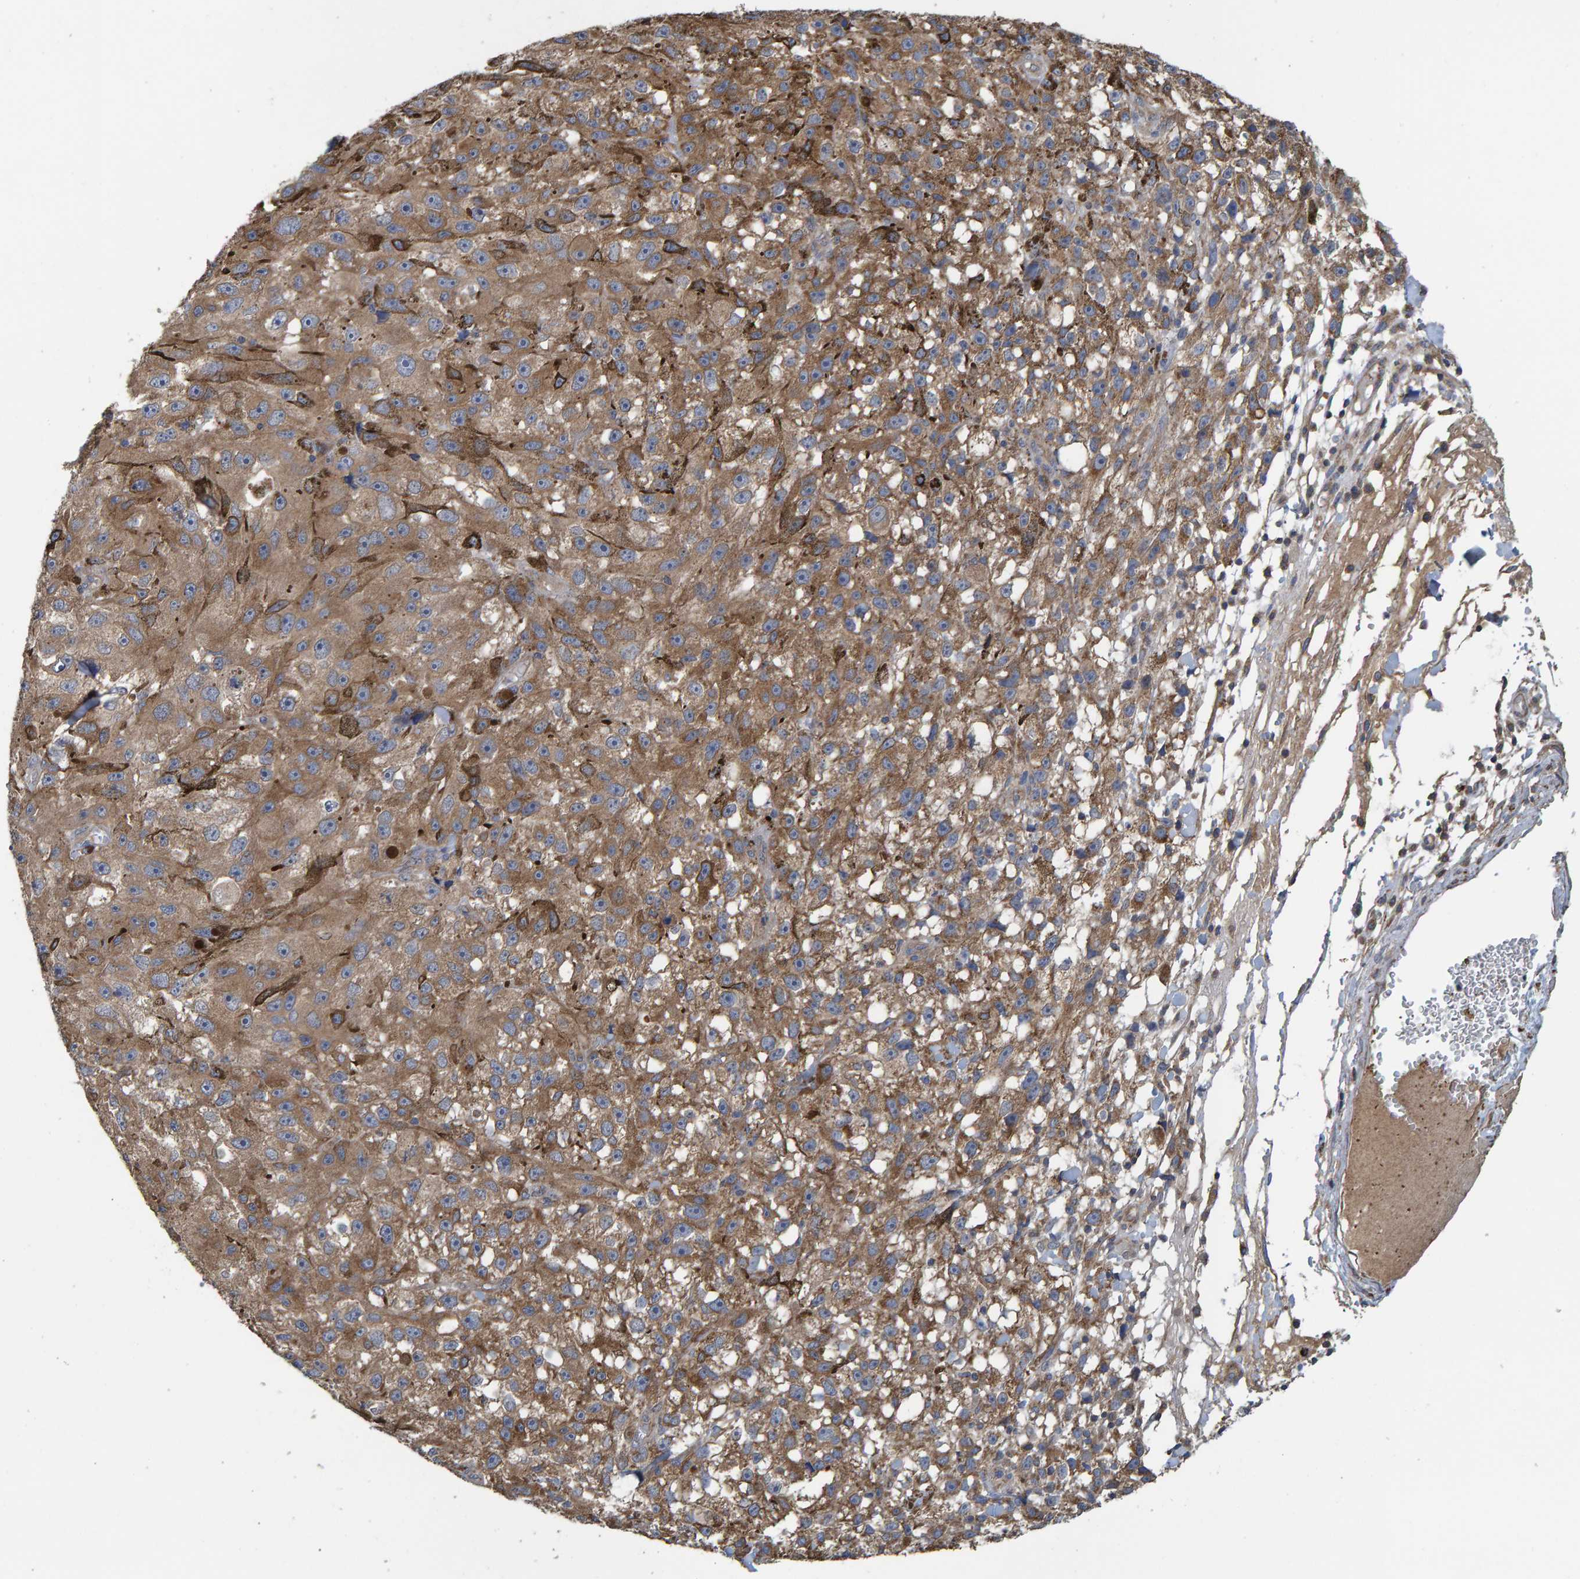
{"staining": {"intensity": "moderate", "quantity": ">75%", "location": "cytoplasmic/membranous"}, "tissue": "melanoma", "cell_type": "Tumor cells", "image_type": "cancer", "snomed": [{"axis": "morphology", "description": "Malignant melanoma, NOS"}, {"axis": "topography", "description": "Skin"}], "caption": "Protein expression analysis of malignant melanoma displays moderate cytoplasmic/membranous positivity in about >75% of tumor cells. (IHC, brightfield microscopy, high magnification).", "gene": "LRSAM1", "patient": {"sex": "female", "age": 104}}